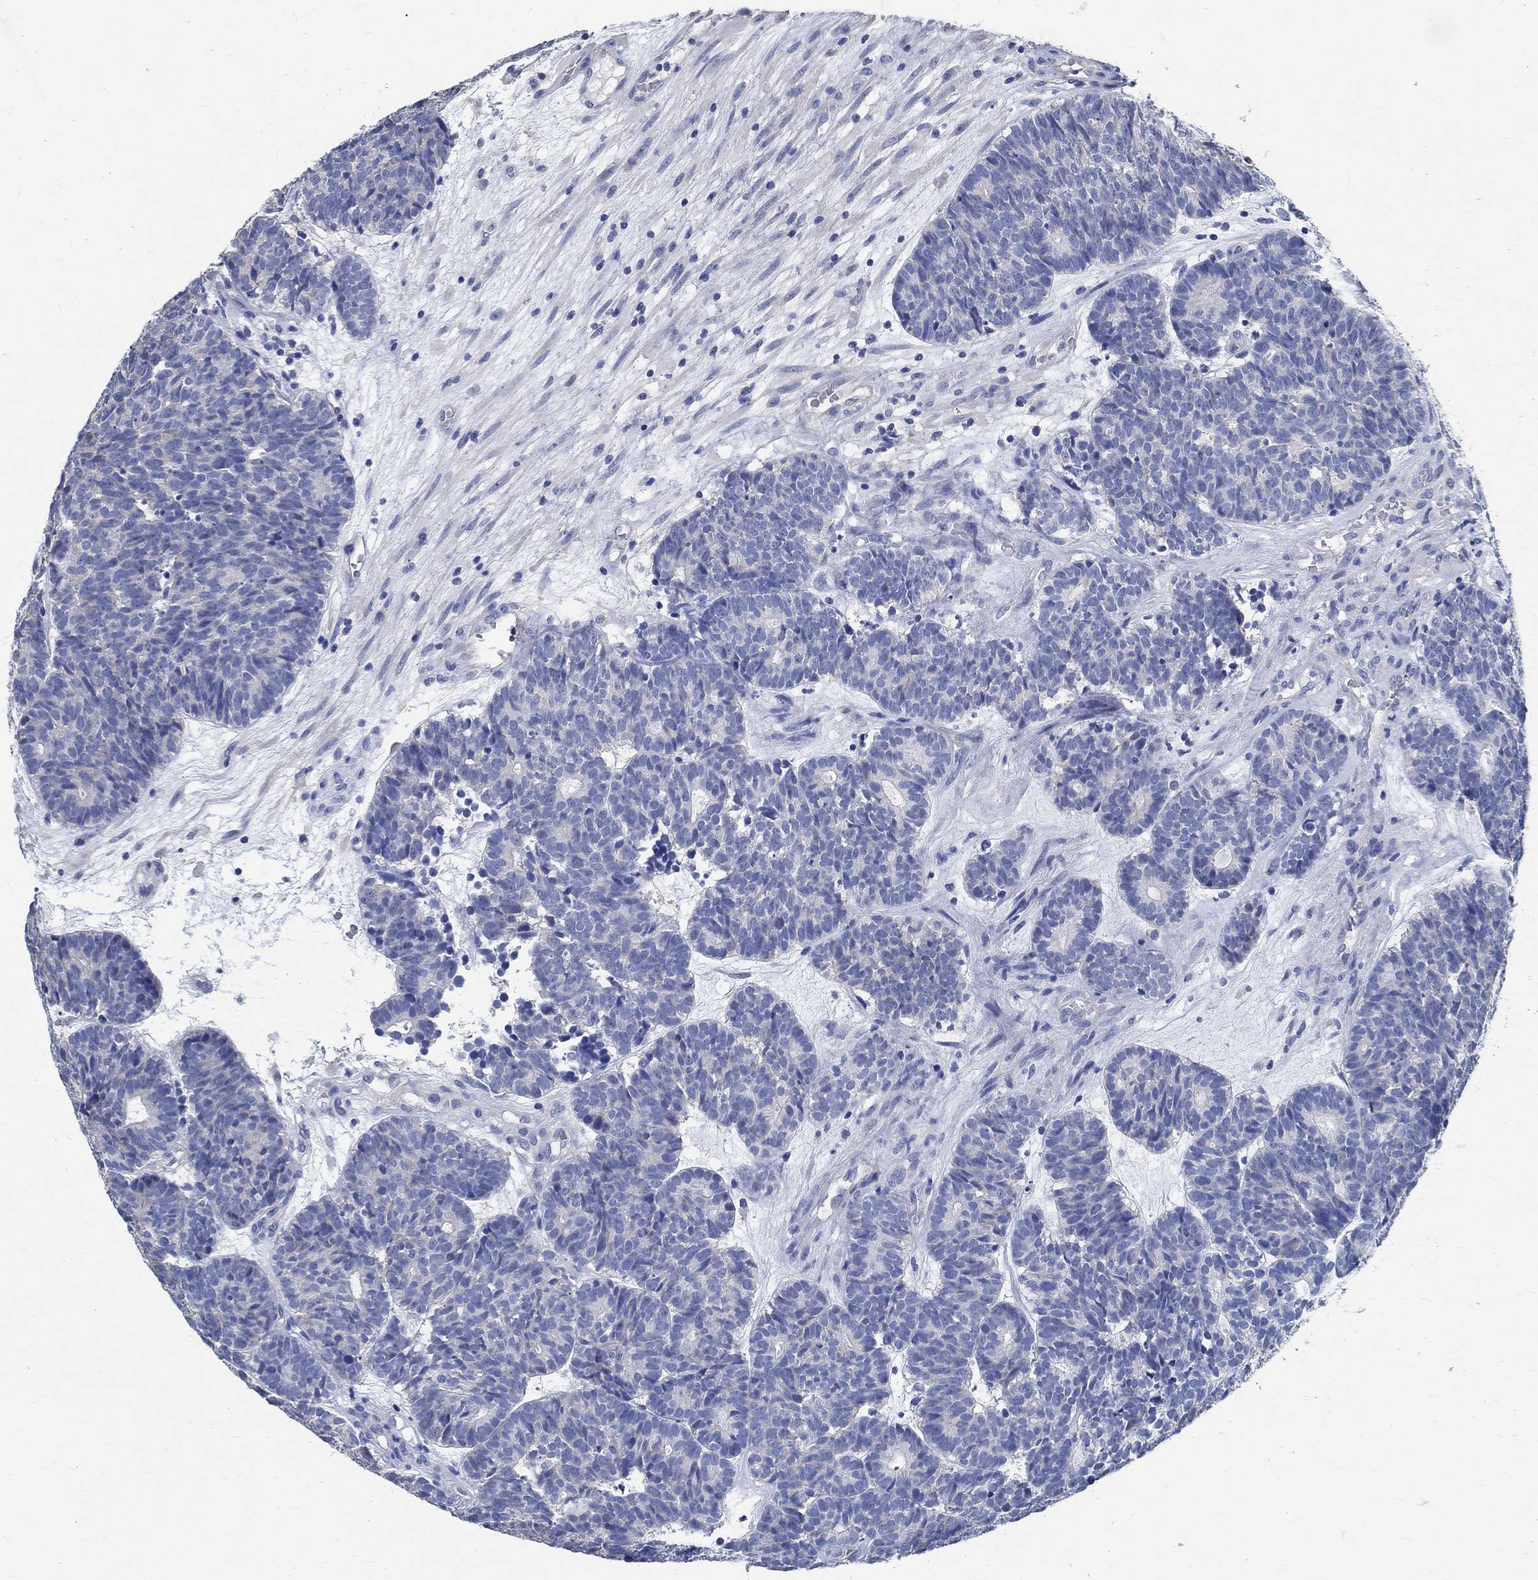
{"staining": {"intensity": "negative", "quantity": "none", "location": "none"}, "tissue": "head and neck cancer", "cell_type": "Tumor cells", "image_type": "cancer", "snomed": [{"axis": "morphology", "description": "Adenocarcinoma, NOS"}, {"axis": "topography", "description": "Head-Neck"}], "caption": "Tumor cells show no significant positivity in head and neck cancer. The staining was performed using DAB (3,3'-diaminobenzidine) to visualize the protein expression in brown, while the nuclei were stained in blue with hematoxylin (Magnification: 20x).", "gene": "PRX", "patient": {"sex": "female", "age": 81}}